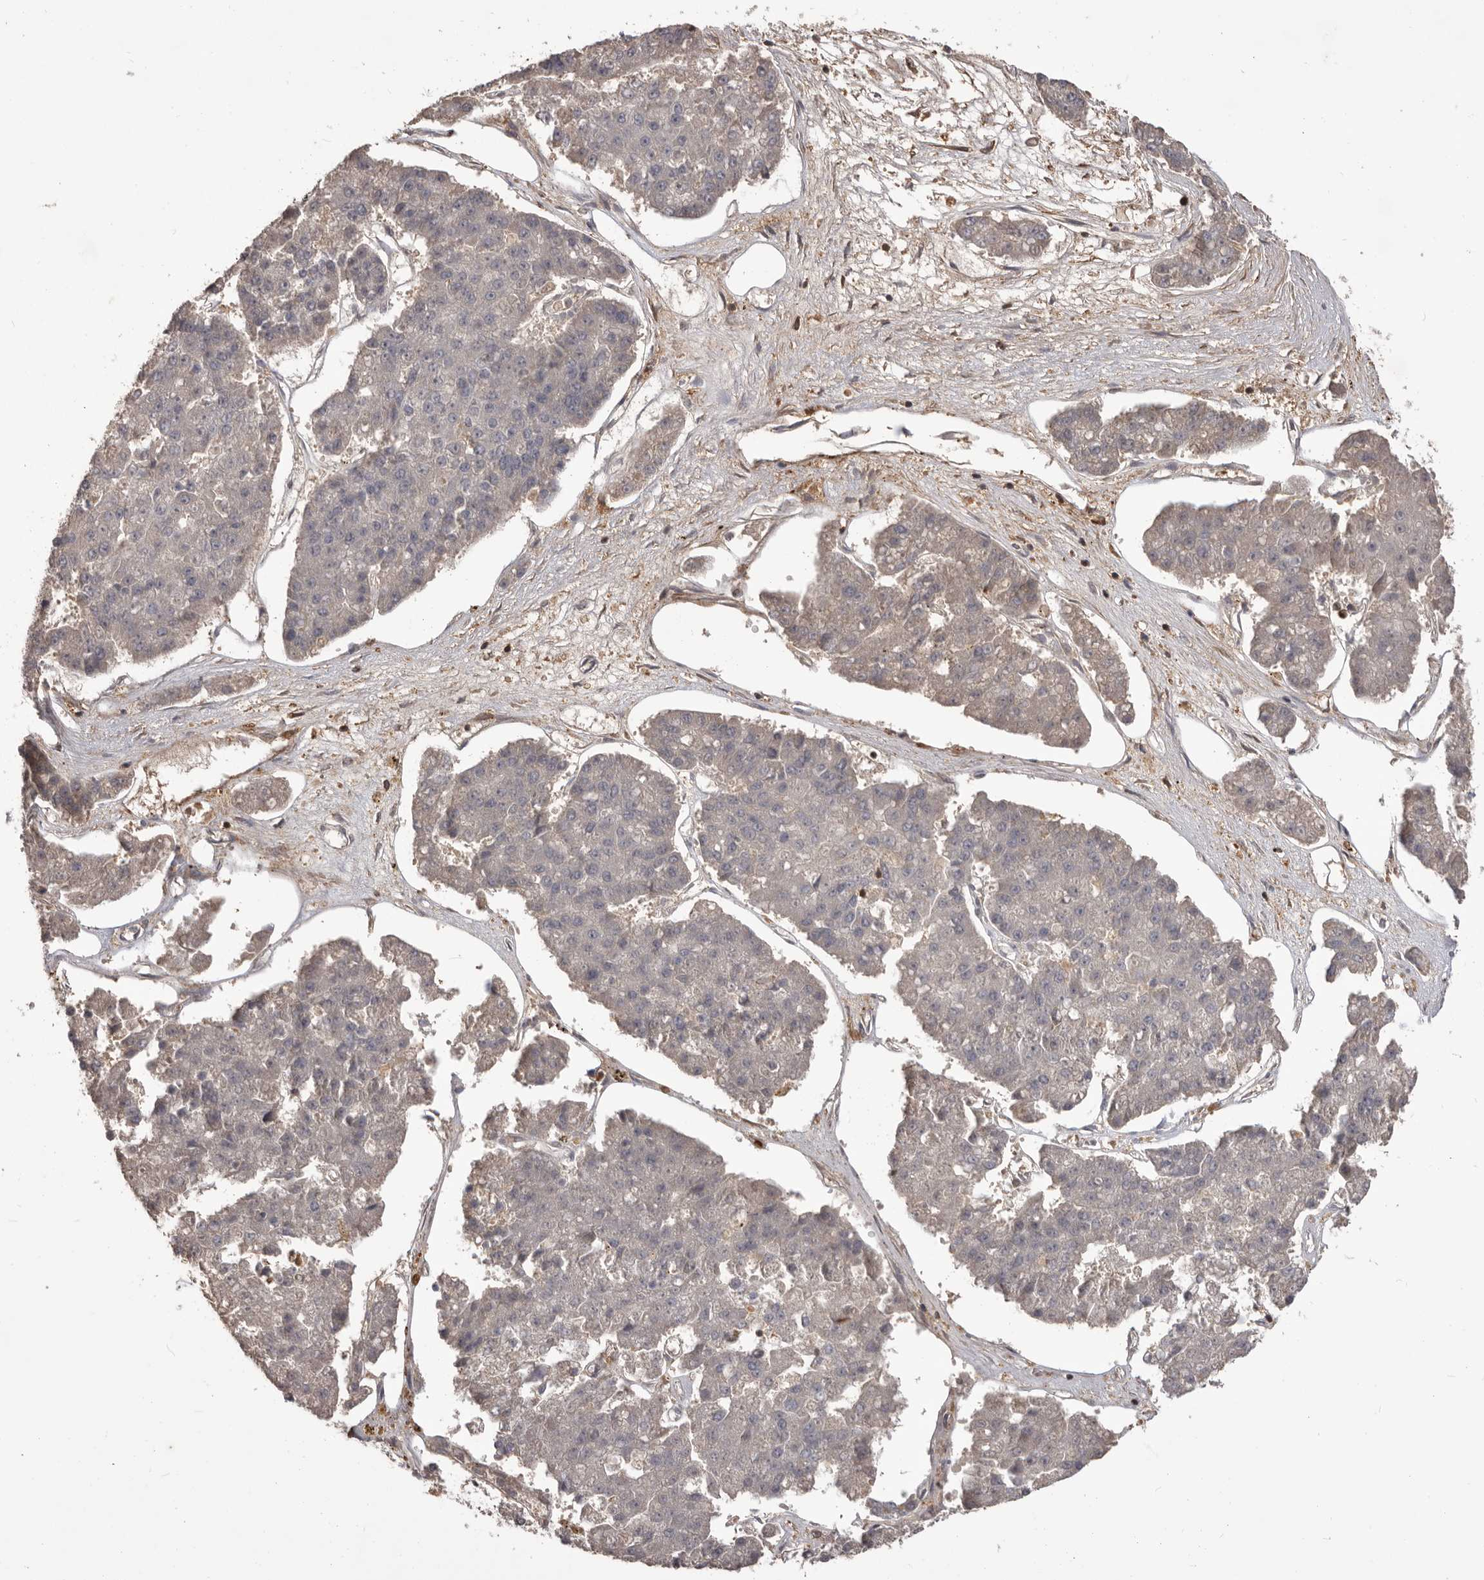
{"staining": {"intensity": "negative", "quantity": "none", "location": "none"}, "tissue": "pancreatic cancer", "cell_type": "Tumor cells", "image_type": "cancer", "snomed": [{"axis": "morphology", "description": "Adenocarcinoma, NOS"}, {"axis": "topography", "description": "Pancreas"}], "caption": "Immunohistochemistry (IHC) of human pancreatic cancer (adenocarcinoma) reveals no positivity in tumor cells.", "gene": "GLIPR2", "patient": {"sex": "male", "age": 50}}